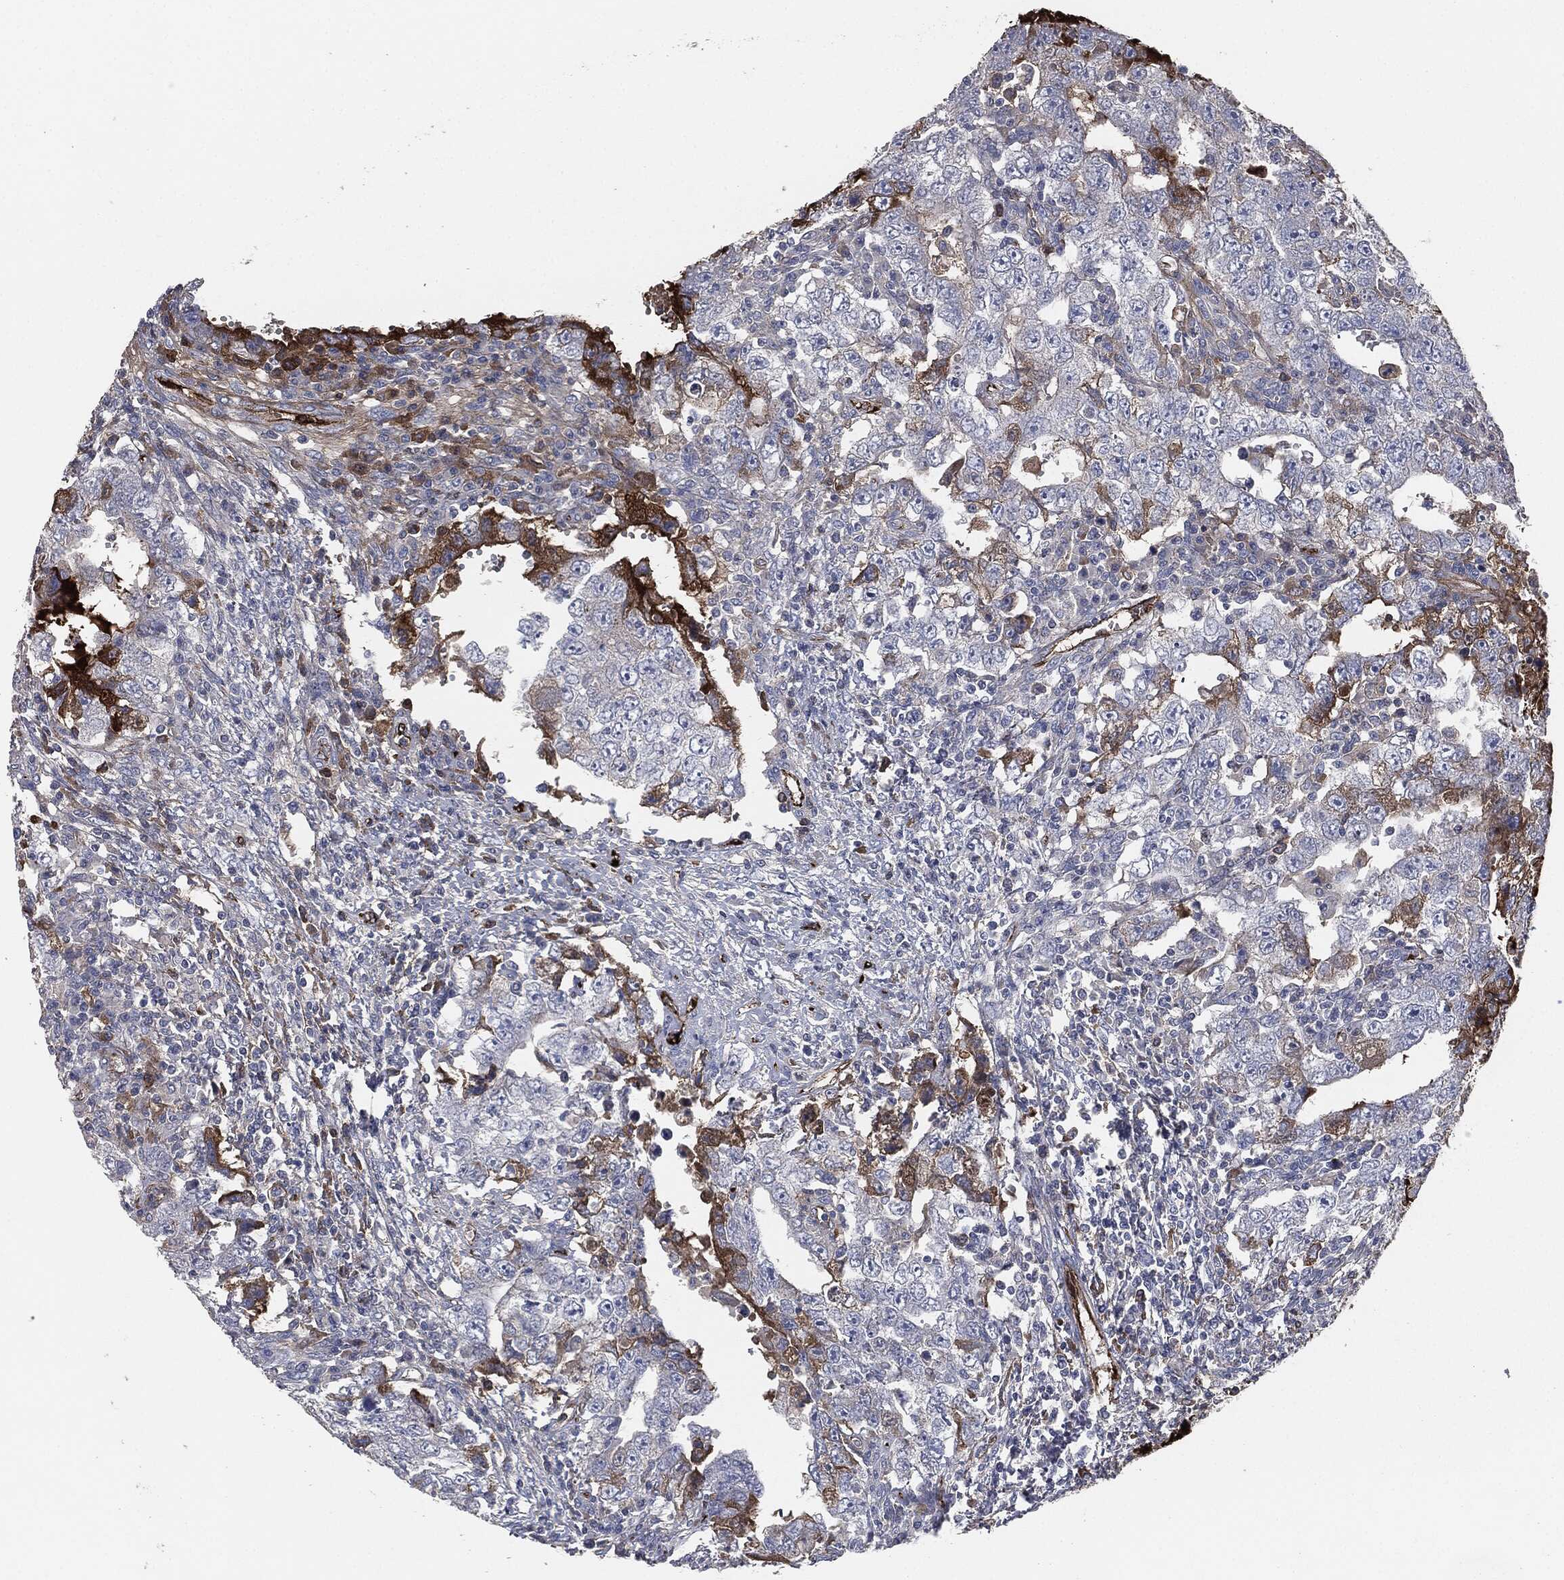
{"staining": {"intensity": "moderate", "quantity": "<25%", "location": "cytoplasmic/membranous"}, "tissue": "testis cancer", "cell_type": "Tumor cells", "image_type": "cancer", "snomed": [{"axis": "morphology", "description": "Carcinoma, Embryonal, NOS"}, {"axis": "topography", "description": "Testis"}], "caption": "A high-resolution image shows IHC staining of testis cancer, which reveals moderate cytoplasmic/membranous staining in approximately <25% of tumor cells.", "gene": "APOB", "patient": {"sex": "male", "age": 26}}